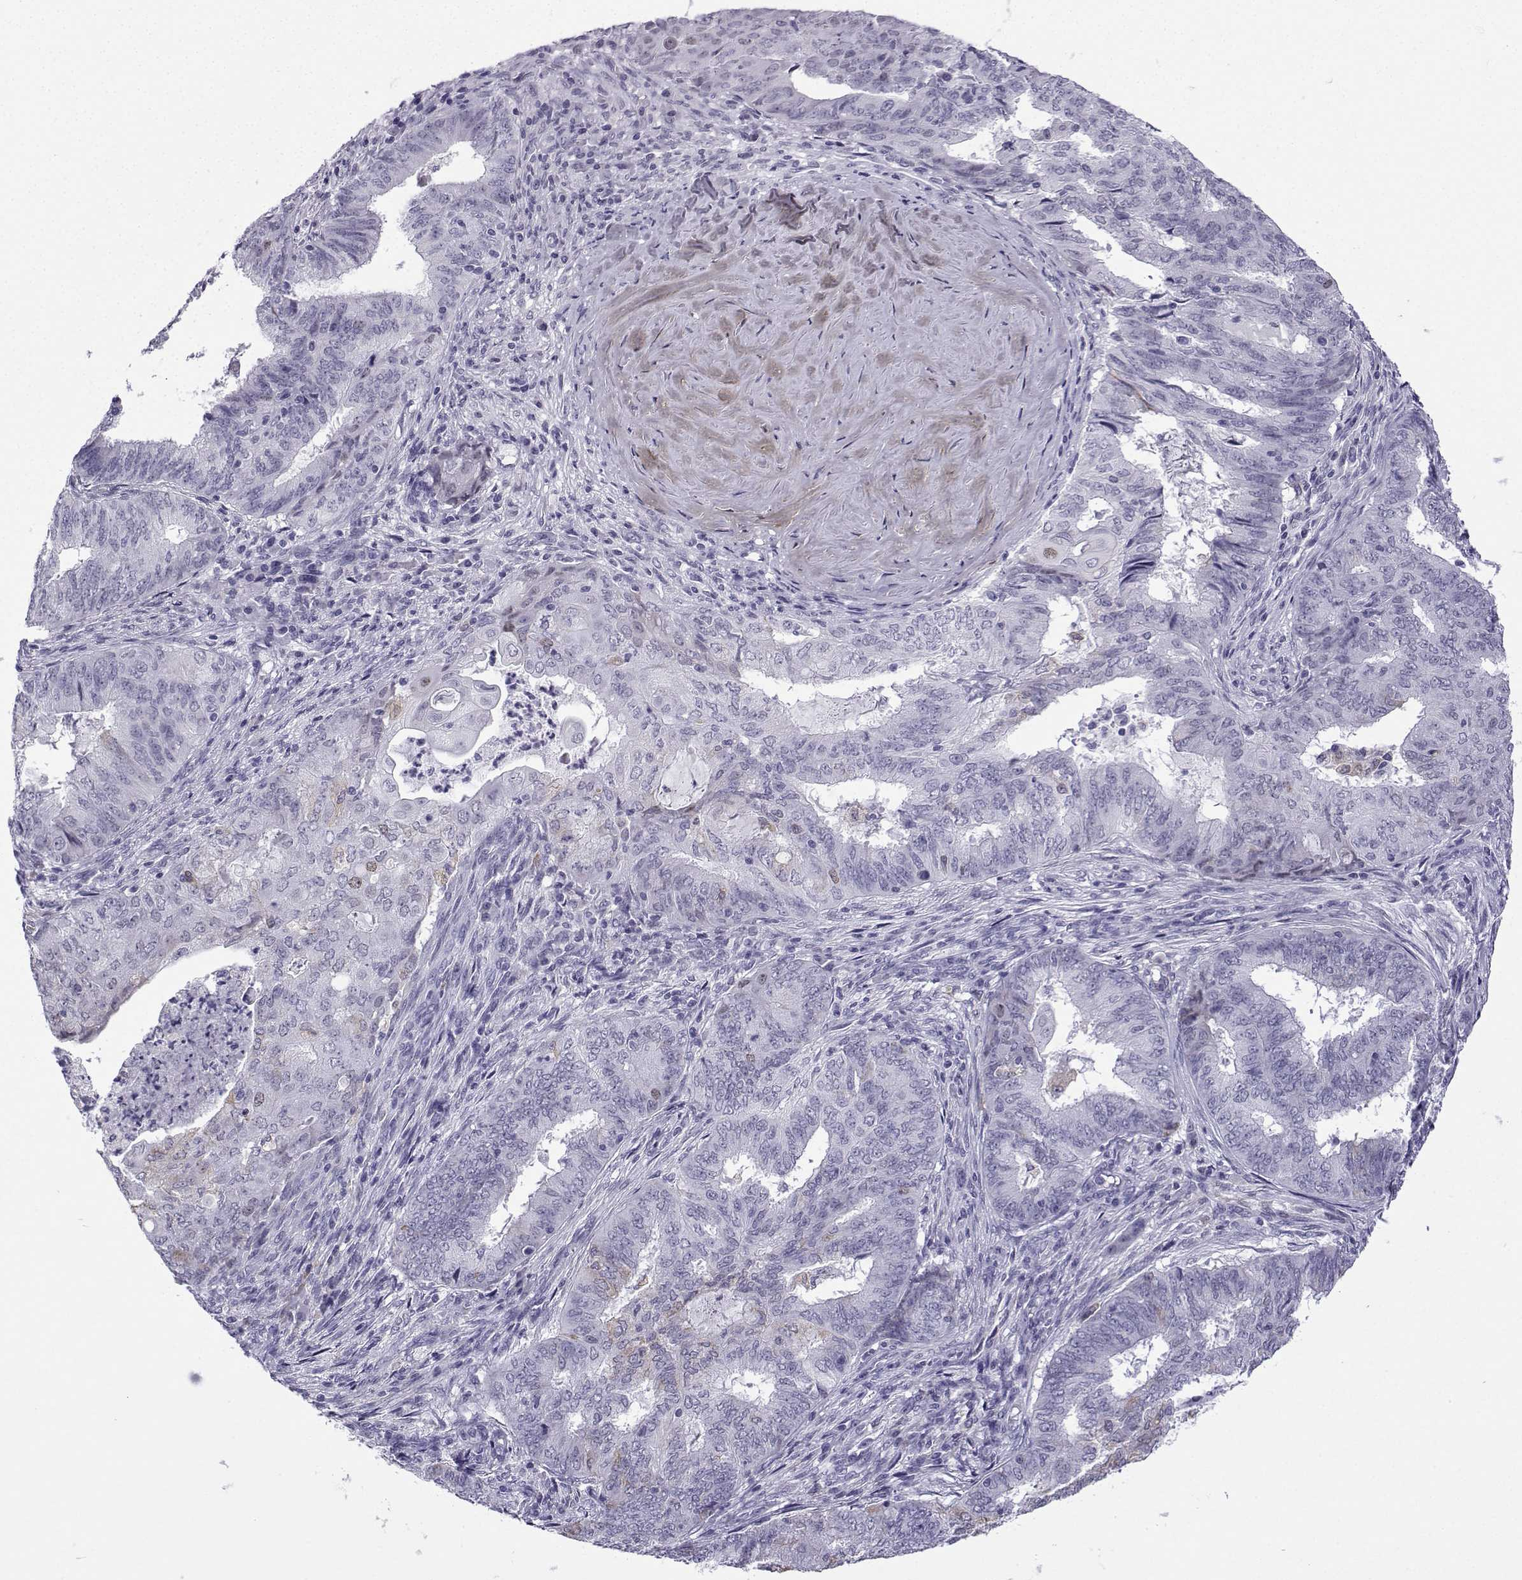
{"staining": {"intensity": "weak", "quantity": "<25%", "location": "cytoplasmic/membranous"}, "tissue": "endometrial cancer", "cell_type": "Tumor cells", "image_type": "cancer", "snomed": [{"axis": "morphology", "description": "Adenocarcinoma, NOS"}, {"axis": "topography", "description": "Endometrium"}], "caption": "Tumor cells are negative for protein expression in human endometrial adenocarcinoma.", "gene": "MRGBP", "patient": {"sex": "female", "age": 62}}